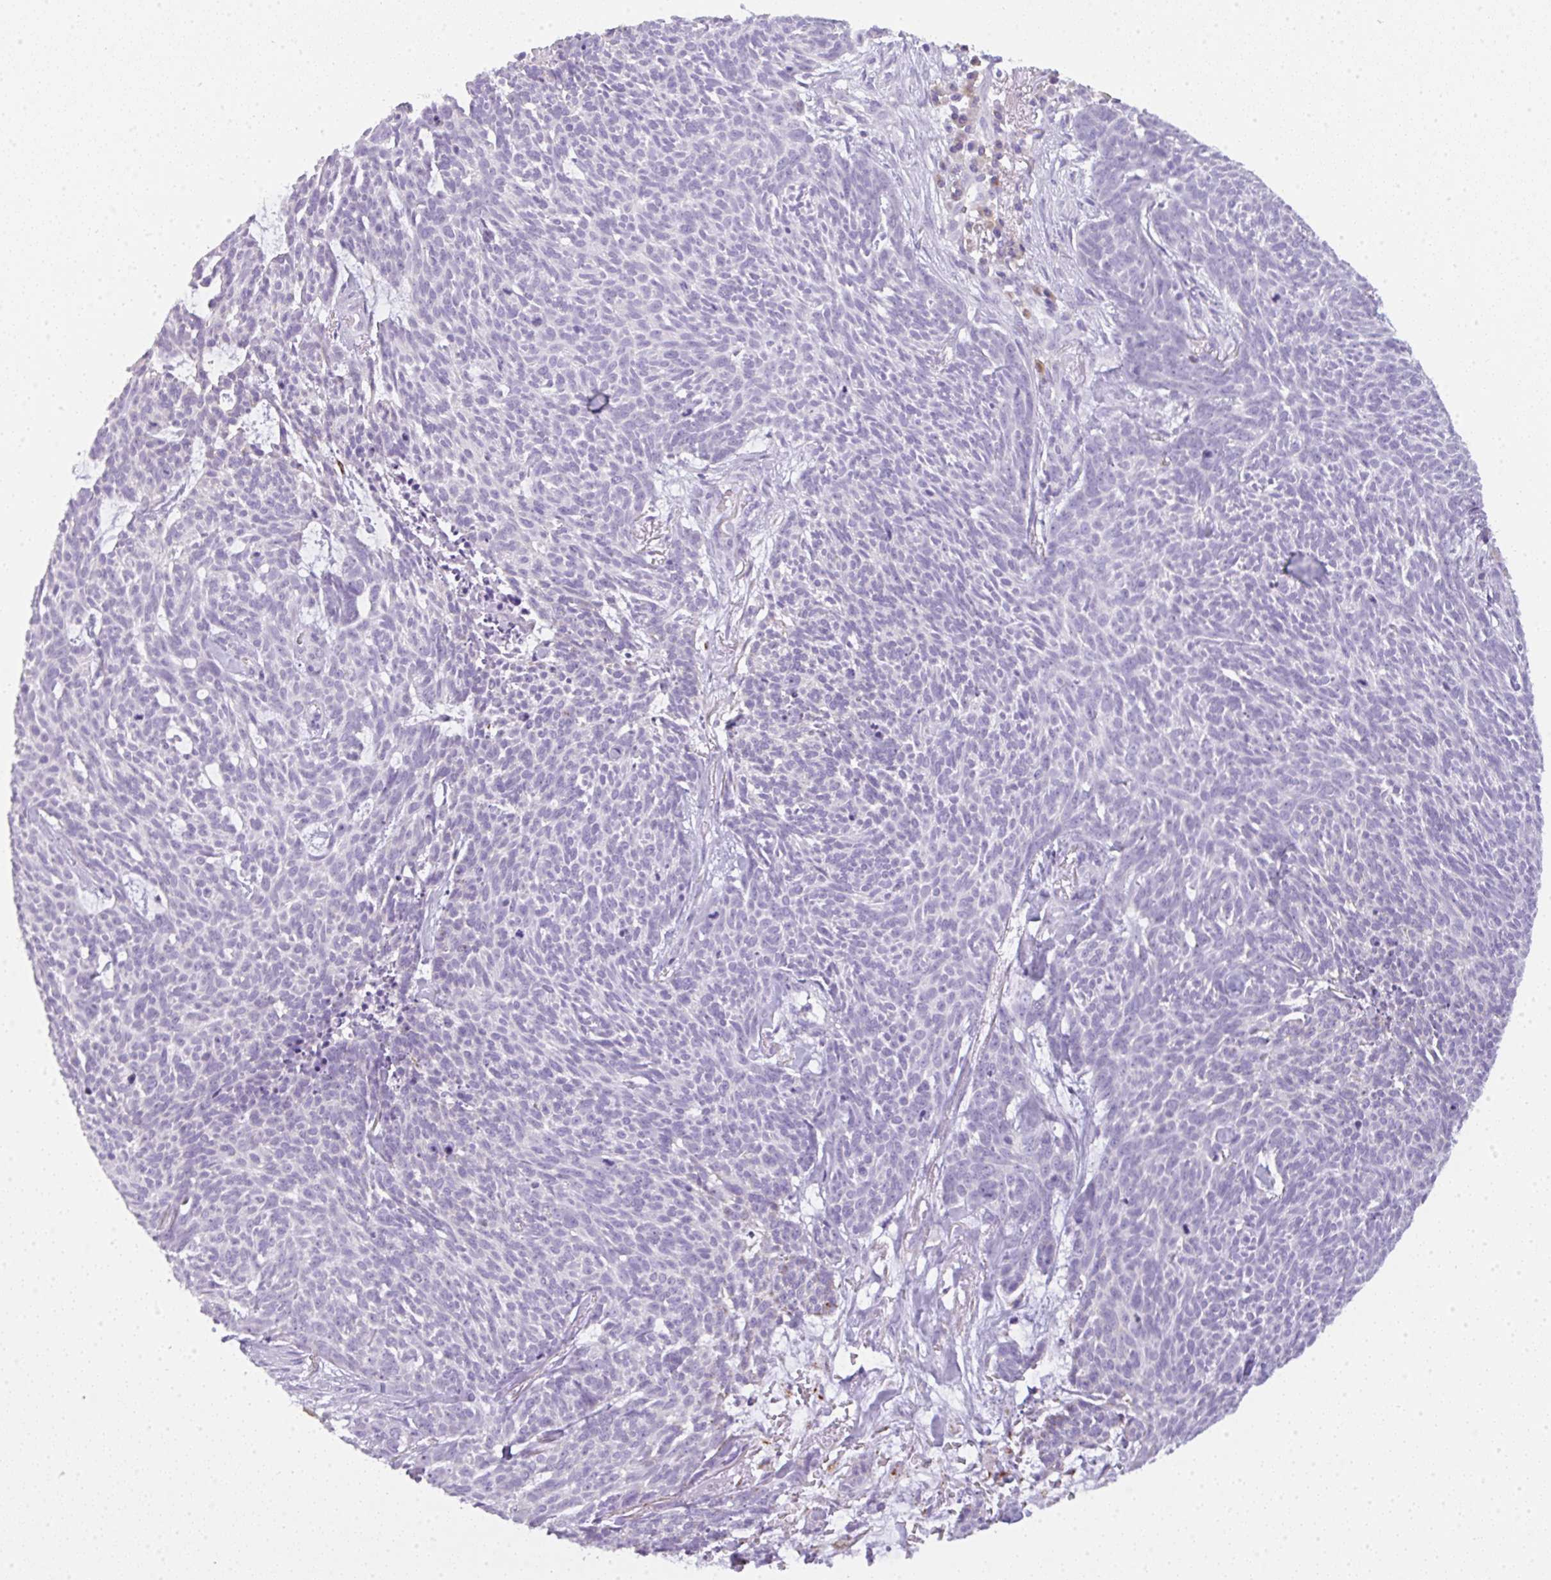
{"staining": {"intensity": "negative", "quantity": "none", "location": "none"}, "tissue": "skin cancer", "cell_type": "Tumor cells", "image_type": "cancer", "snomed": [{"axis": "morphology", "description": "Basal cell carcinoma"}, {"axis": "topography", "description": "Skin"}], "caption": "A histopathology image of basal cell carcinoma (skin) stained for a protein reveals no brown staining in tumor cells.", "gene": "LPAR4", "patient": {"sex": "female", "age": 93}}